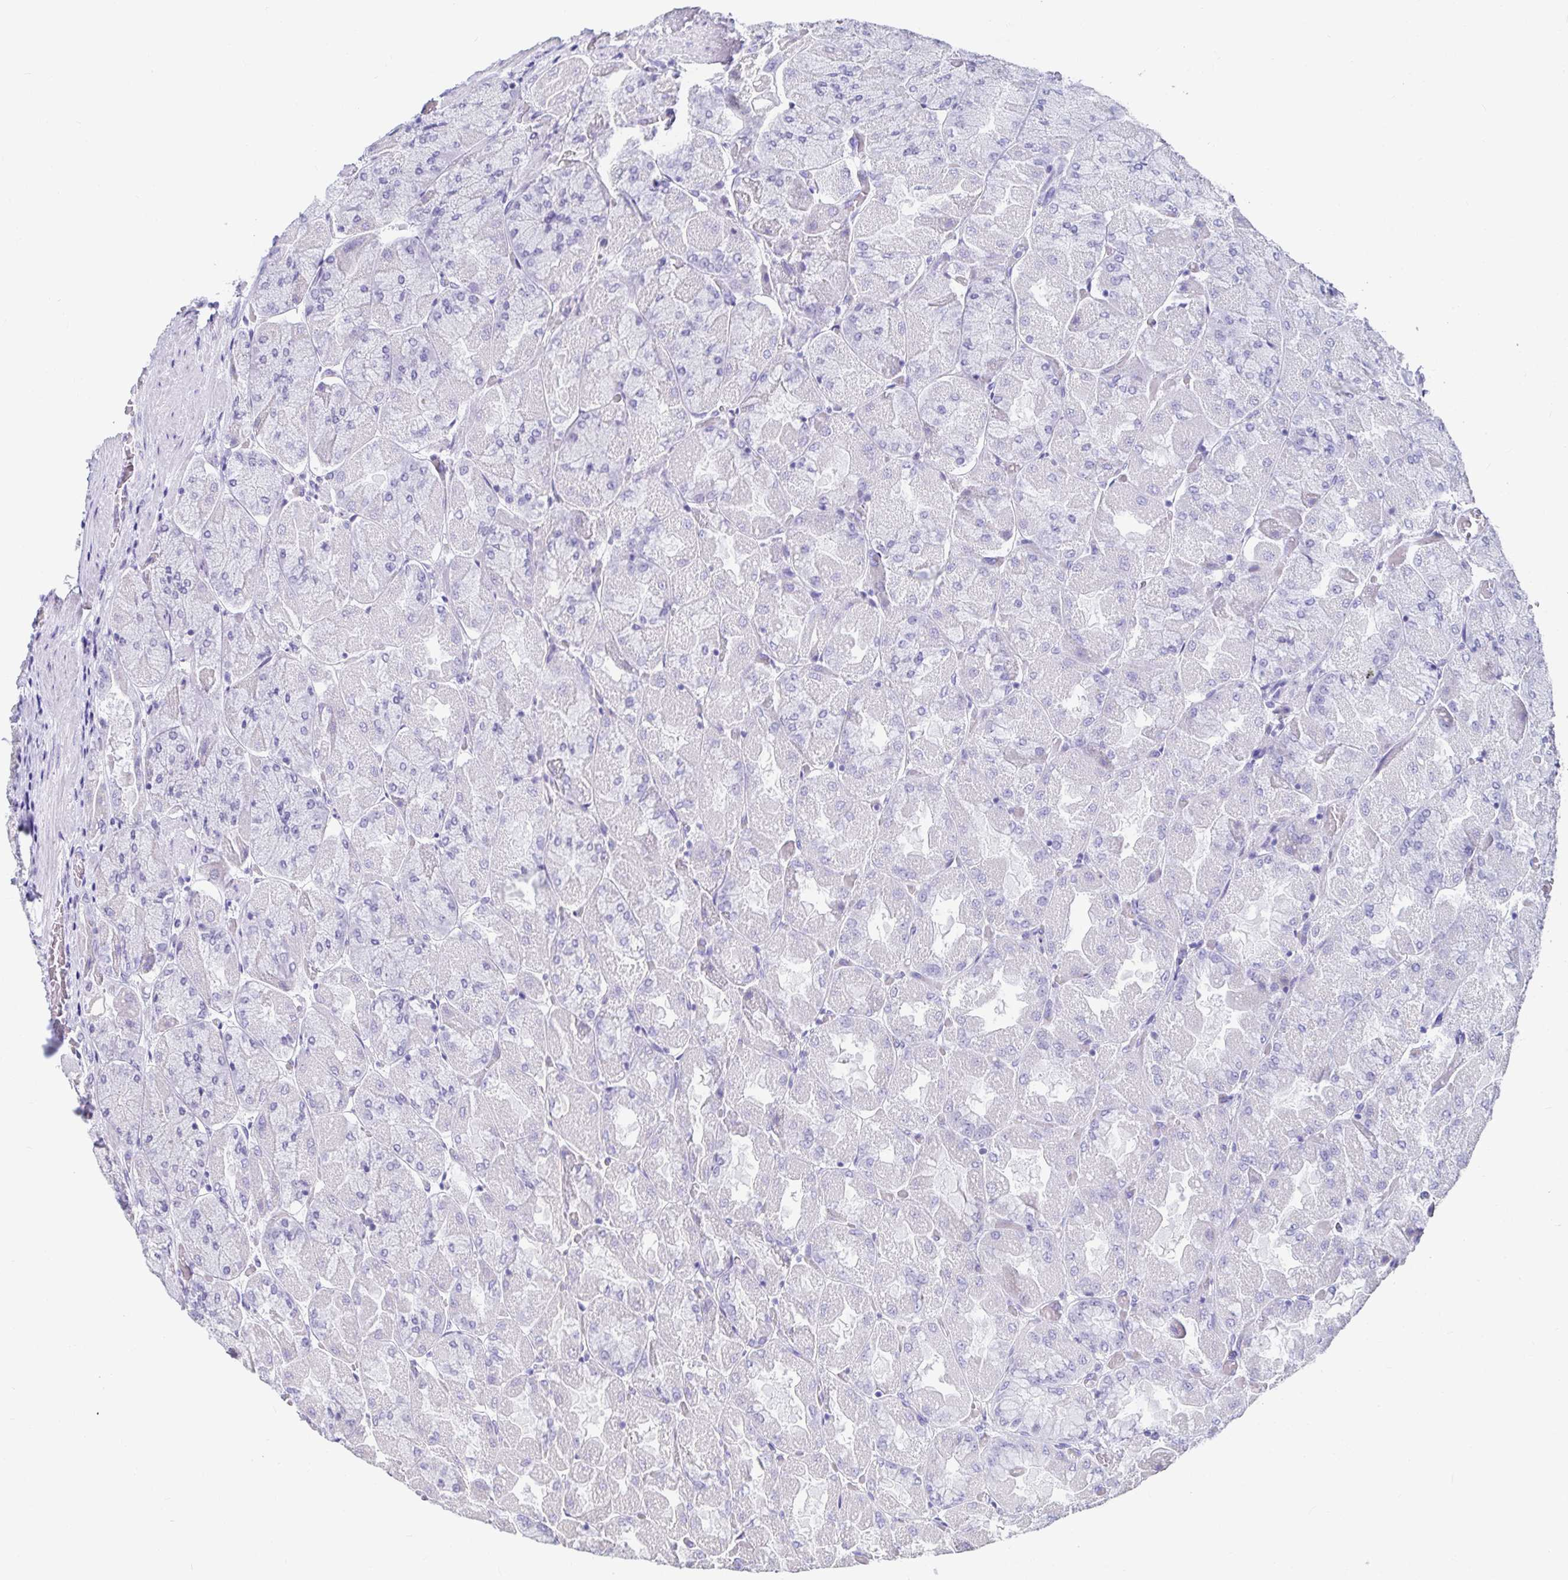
{"staining": {"intensity": "moderate", "quantity": "<25%", "location": "nuclear"}, "tissue": "stomach", "cell_type": "Glandular cells", "image_type": "normal", "snomed": [{"axis": "morphology", "description": "Normal tissue, NOS"}, {"axis": "topography", "description": "Stomach"}], "caption": "Immunohistochemistry (IHC) photomicrograph of benign stomach: human stomach stained using immunohistochemistry (IHC) demonstrates low levels of moderate protein expression localized specifically in the nuclear of glandular cells, appearing as a nuclear brown color.", "gene": "ANLN", "patient": {"sex": "female", "age": 61}}